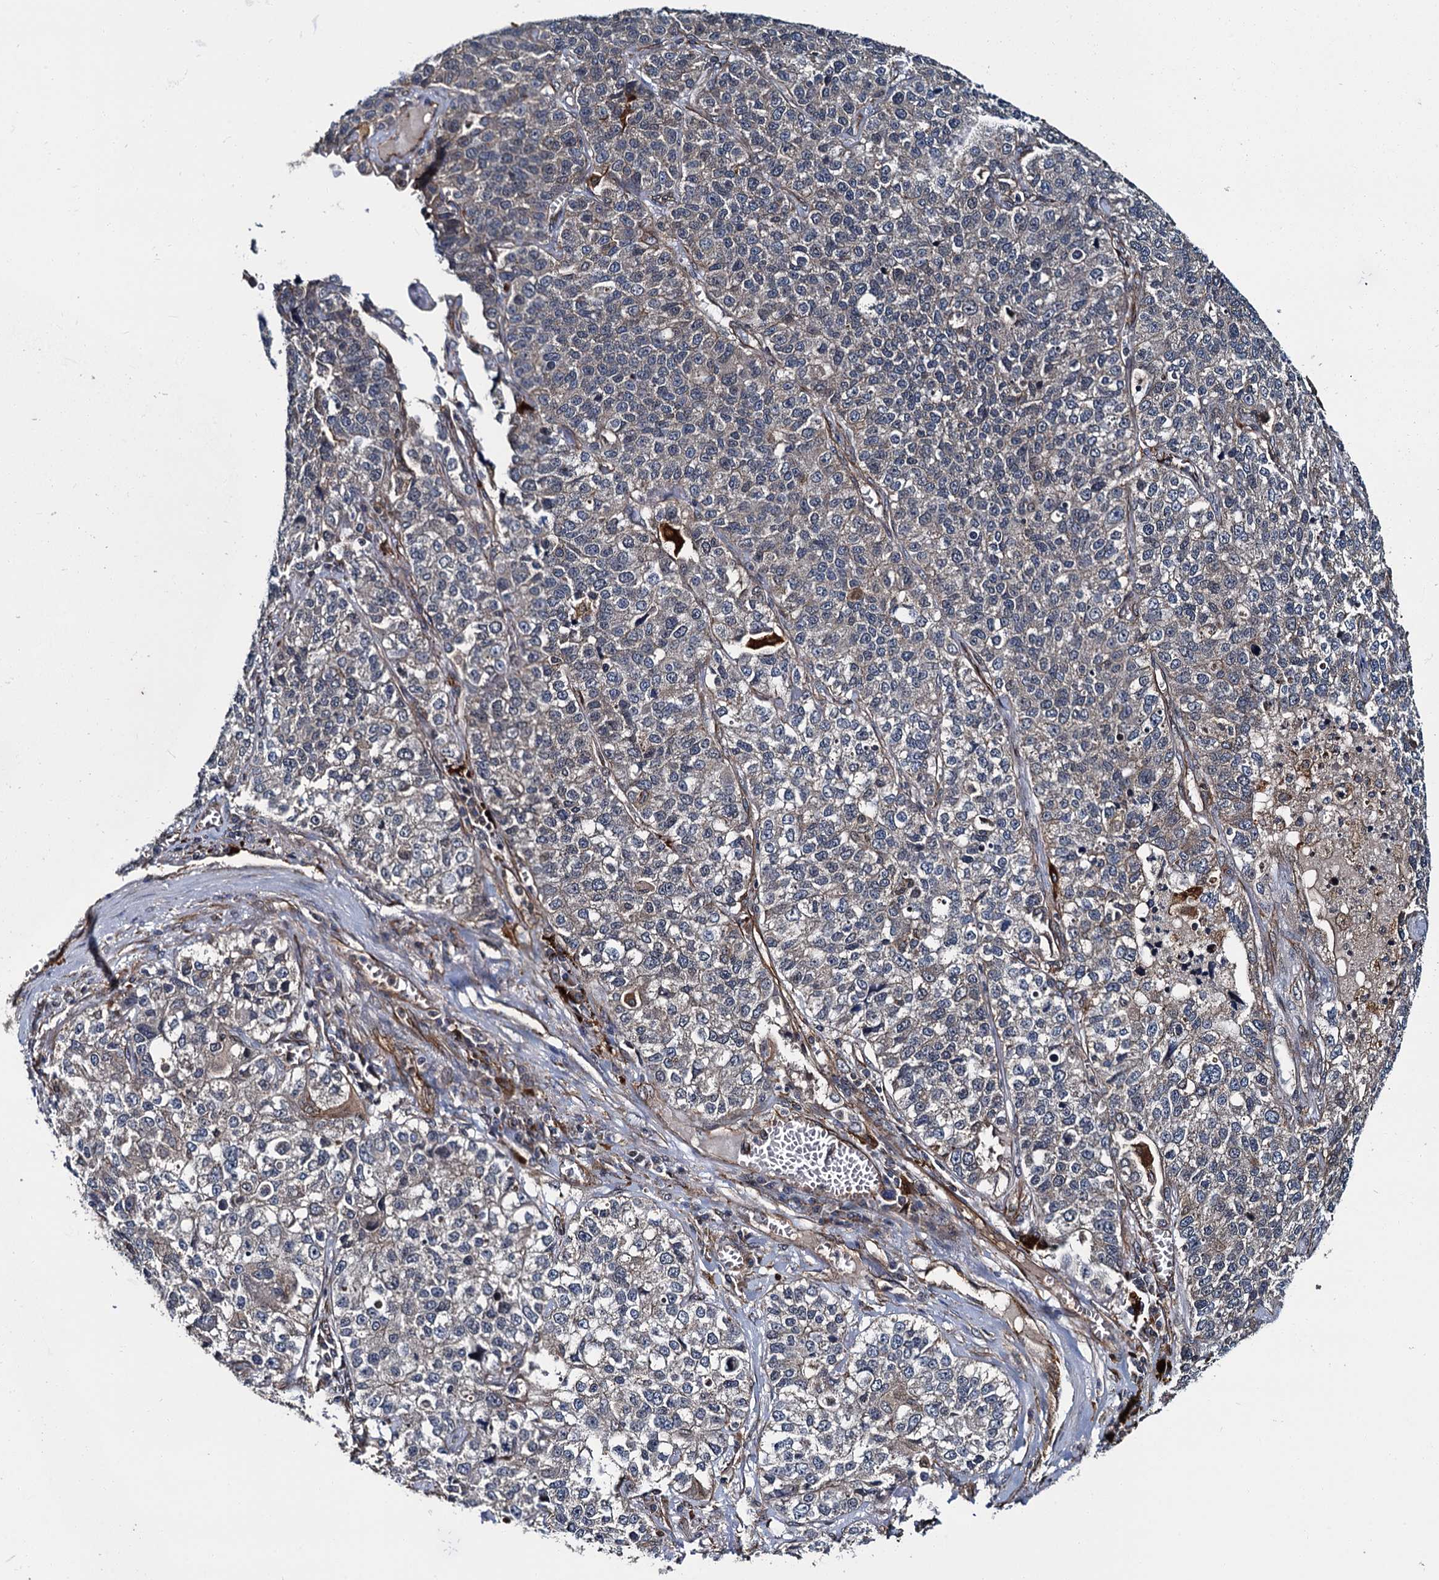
{"staining": {"intensity": "weak", "quantity": "25%-75%", "location": "cytoplasmic/membranous"}, "tissue": "lung cancer", "cell_type": "Tumor cells", "image_type": "cancer", "snomed": [{"axis": "morphology", "description": "Adenocarcinoma, NOS"}, {"axis": "topography", "description": "Lung"}], "caption": "Brown immunohistochemical staining in human lung adenocarcinoma exhibits weak cytoplasmic/membranous staining in approximately 25%-75% of tumor cells. The staining was performed using DAB to visualize the protein expression in brown, while the nuclei were stained in blue with hematoxylin (Magnification: 20x).", "gene": "ZFYVE19", "patient": {"sex": "male", "age": 49}}